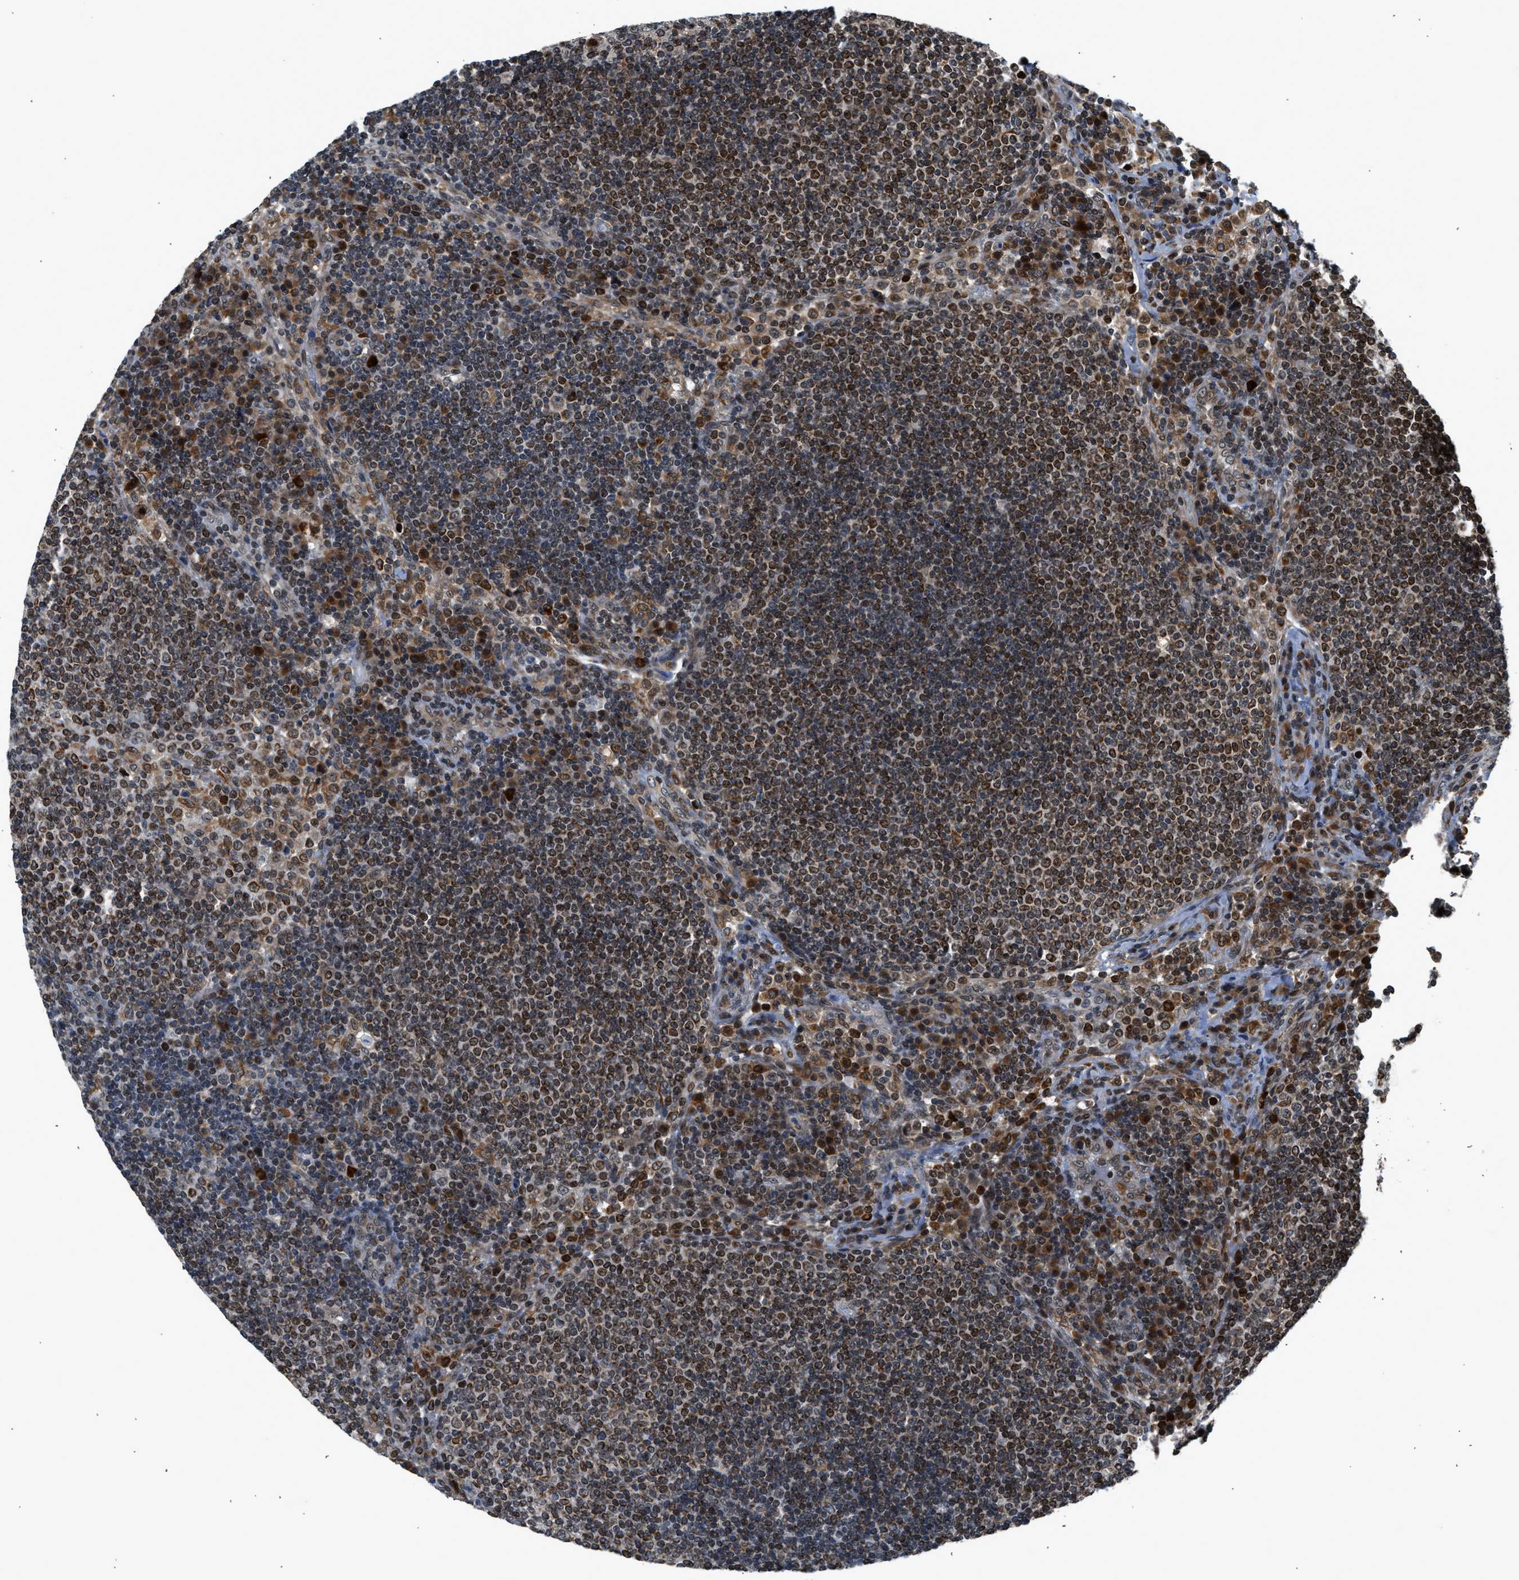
{"staining": {"intensity": "moderate", "quantity": "25%-75%", "location": "nuclear"}, "tissue": "lymph node", "cell_type": "Germinal center cells", "image_type": "normal", "snomed": [{"axis": "morphology", "description": "Normal tissue, NOS"}, {"axis": "topography", "description": "Lymph node"}], "caption": "Immunohistochemistry (IHC) staining of benign lymph node, which displays medium levels of moderate nuclear staining in approximately 25%-75% of germinal center cells indicating moderate nuclear protein staining. The staining was performed using DAB (3,3'-diaminobenzidine) (brown) for protein detection and nuclei were counterstained in hematoxylin (blue).", "gene": "RETREG3", "patient": {"sex": "female", "age": 53}}